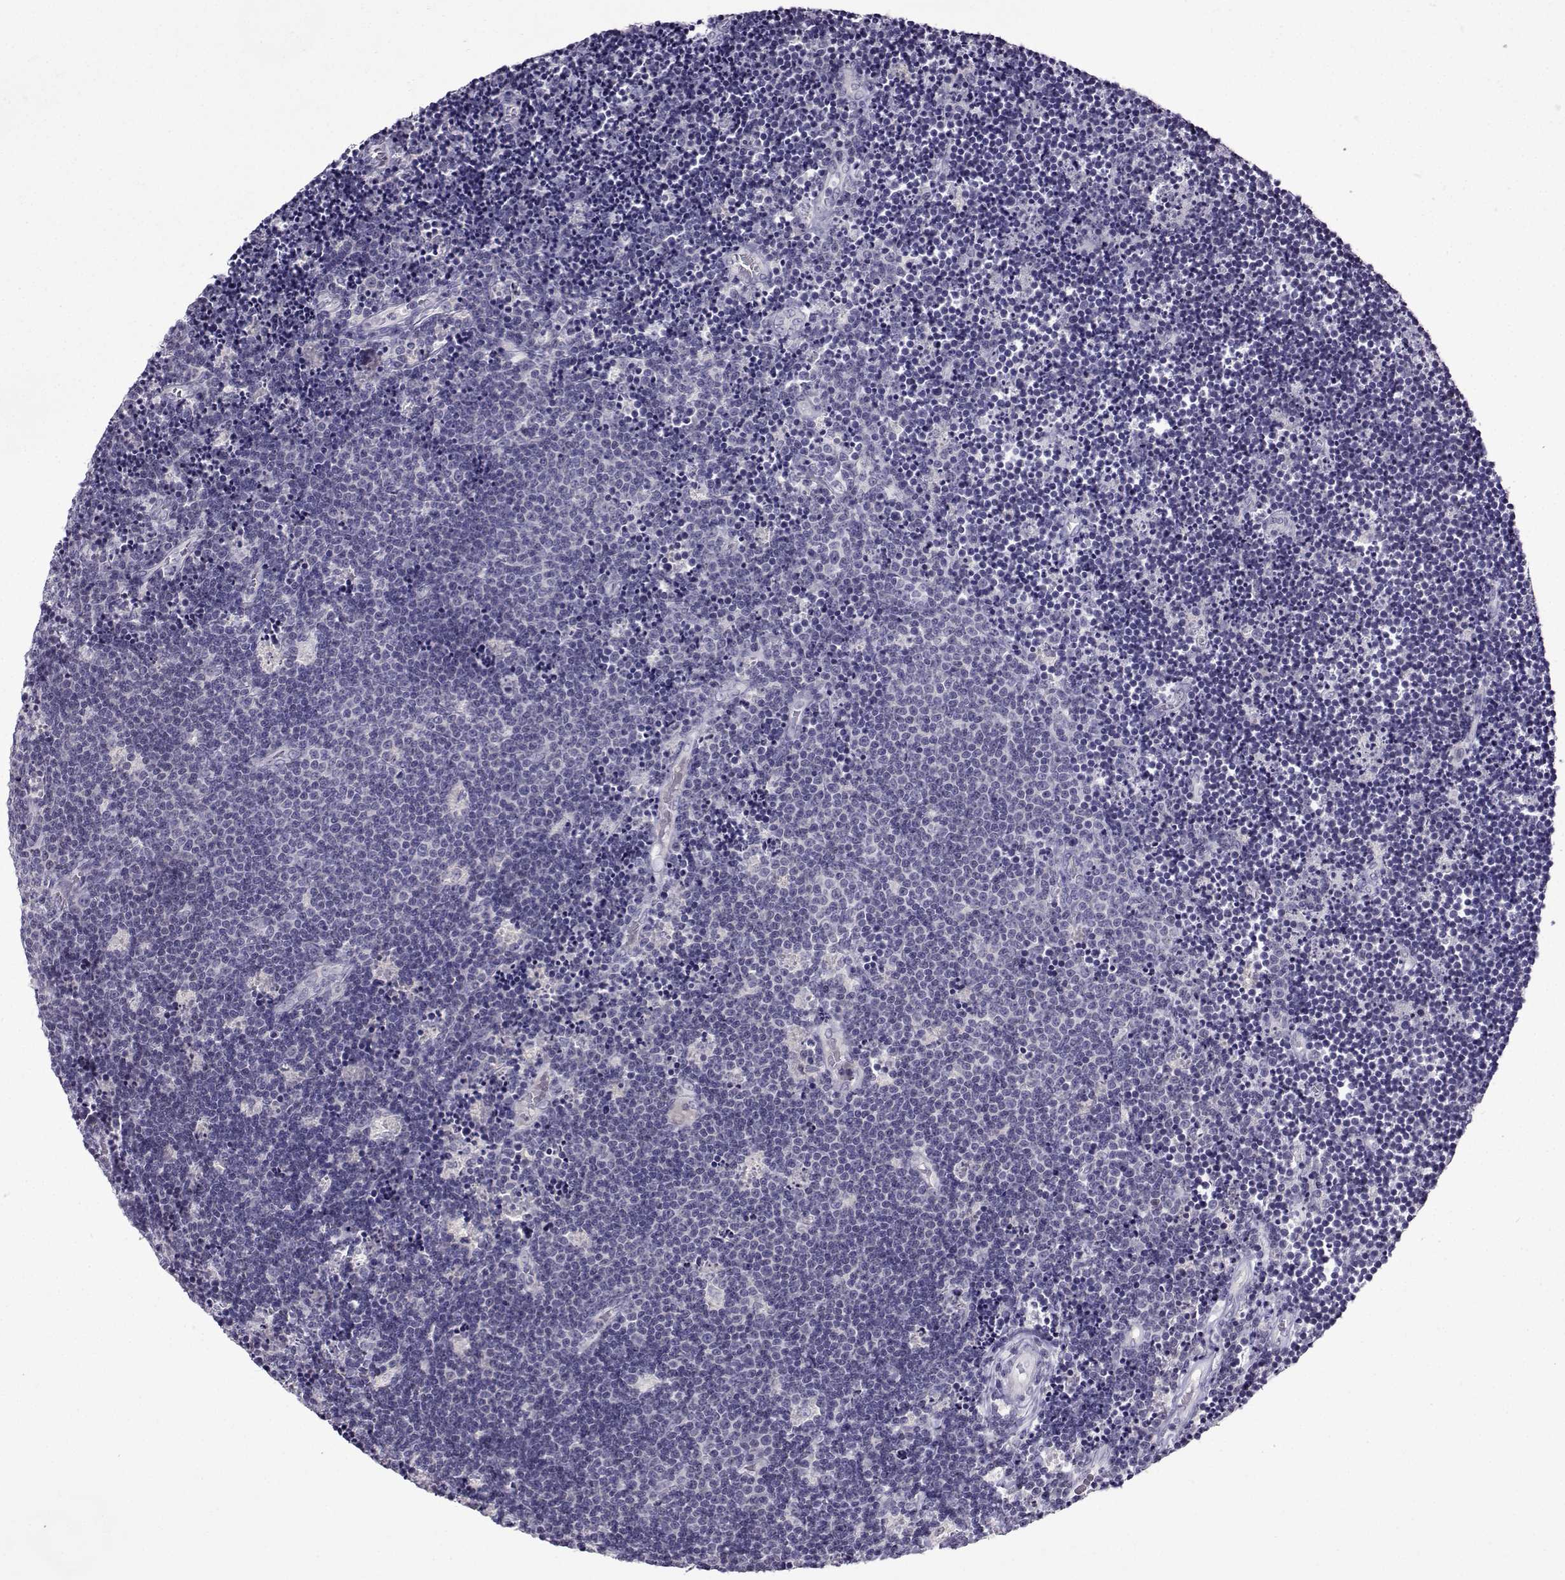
{"staining": {"intensity": "negative", "quantity": "none", "location": "none"}, "tissue": "lymphoma", "cell_type": "Tumor cells", "image_type": "cancer", "snomed": [{"axis": "morphology", "description": "Malignant lymphoma, non-Hodgkin's type, Low grade"}, {"axis": "topography", "description": "Brain"}], "caption": "This micrograph is of low-grade malignant lymphoma, non-Hodgkin's type stained with immunohistochemistry (IHC) to label a protein in brown with the nuclei are counter-stained blue. There is no expression in tumor cells.", "gene": "CRYBB1", "patient": {"sex": "female", "age": 66}}